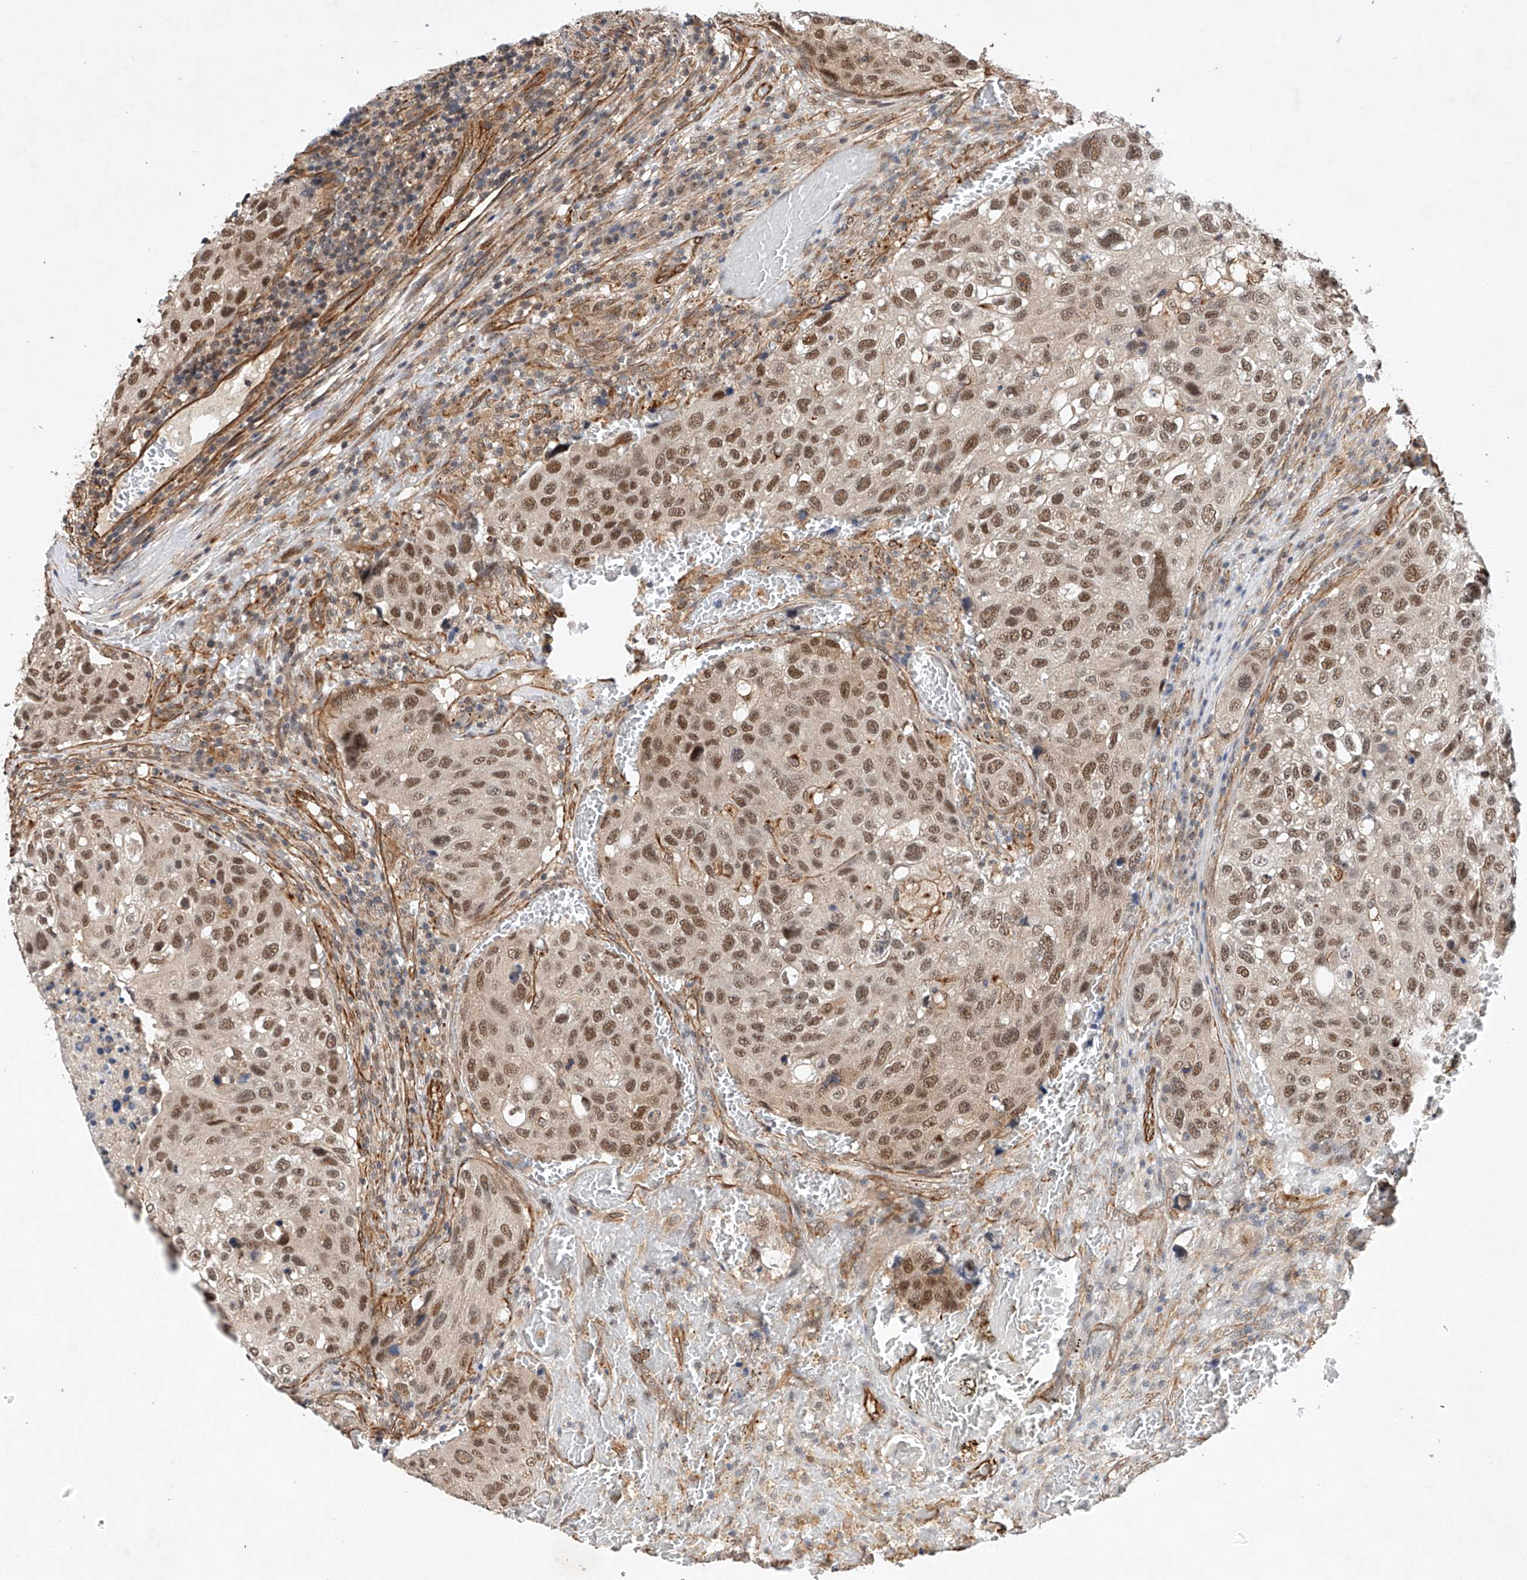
{"staining": {"intensity": "moderate", "quantity": ">75%", "location": "nuclear"}, "tissue": "urothelial cancer", "cell_type": "Tumor cells", "image_type": "cancer", "snomed": [{"axis": "morphology", "description": "Urothelial carcinoma, High grade"}, {"axis": "topography", "description": "Lymph node"}, {"axis": "topography", "description": "Urinary bladder"}], "caption": "Immunohistochemical staining of high-grade urothelial carcinoma displays moderate nuclear protein staining in about >75% of tumor cells. (DAB = brown stain, brightfield microscopy at high magnification).", "gene": "AMD1", "patient": {"sex": "male", "age": 51}}